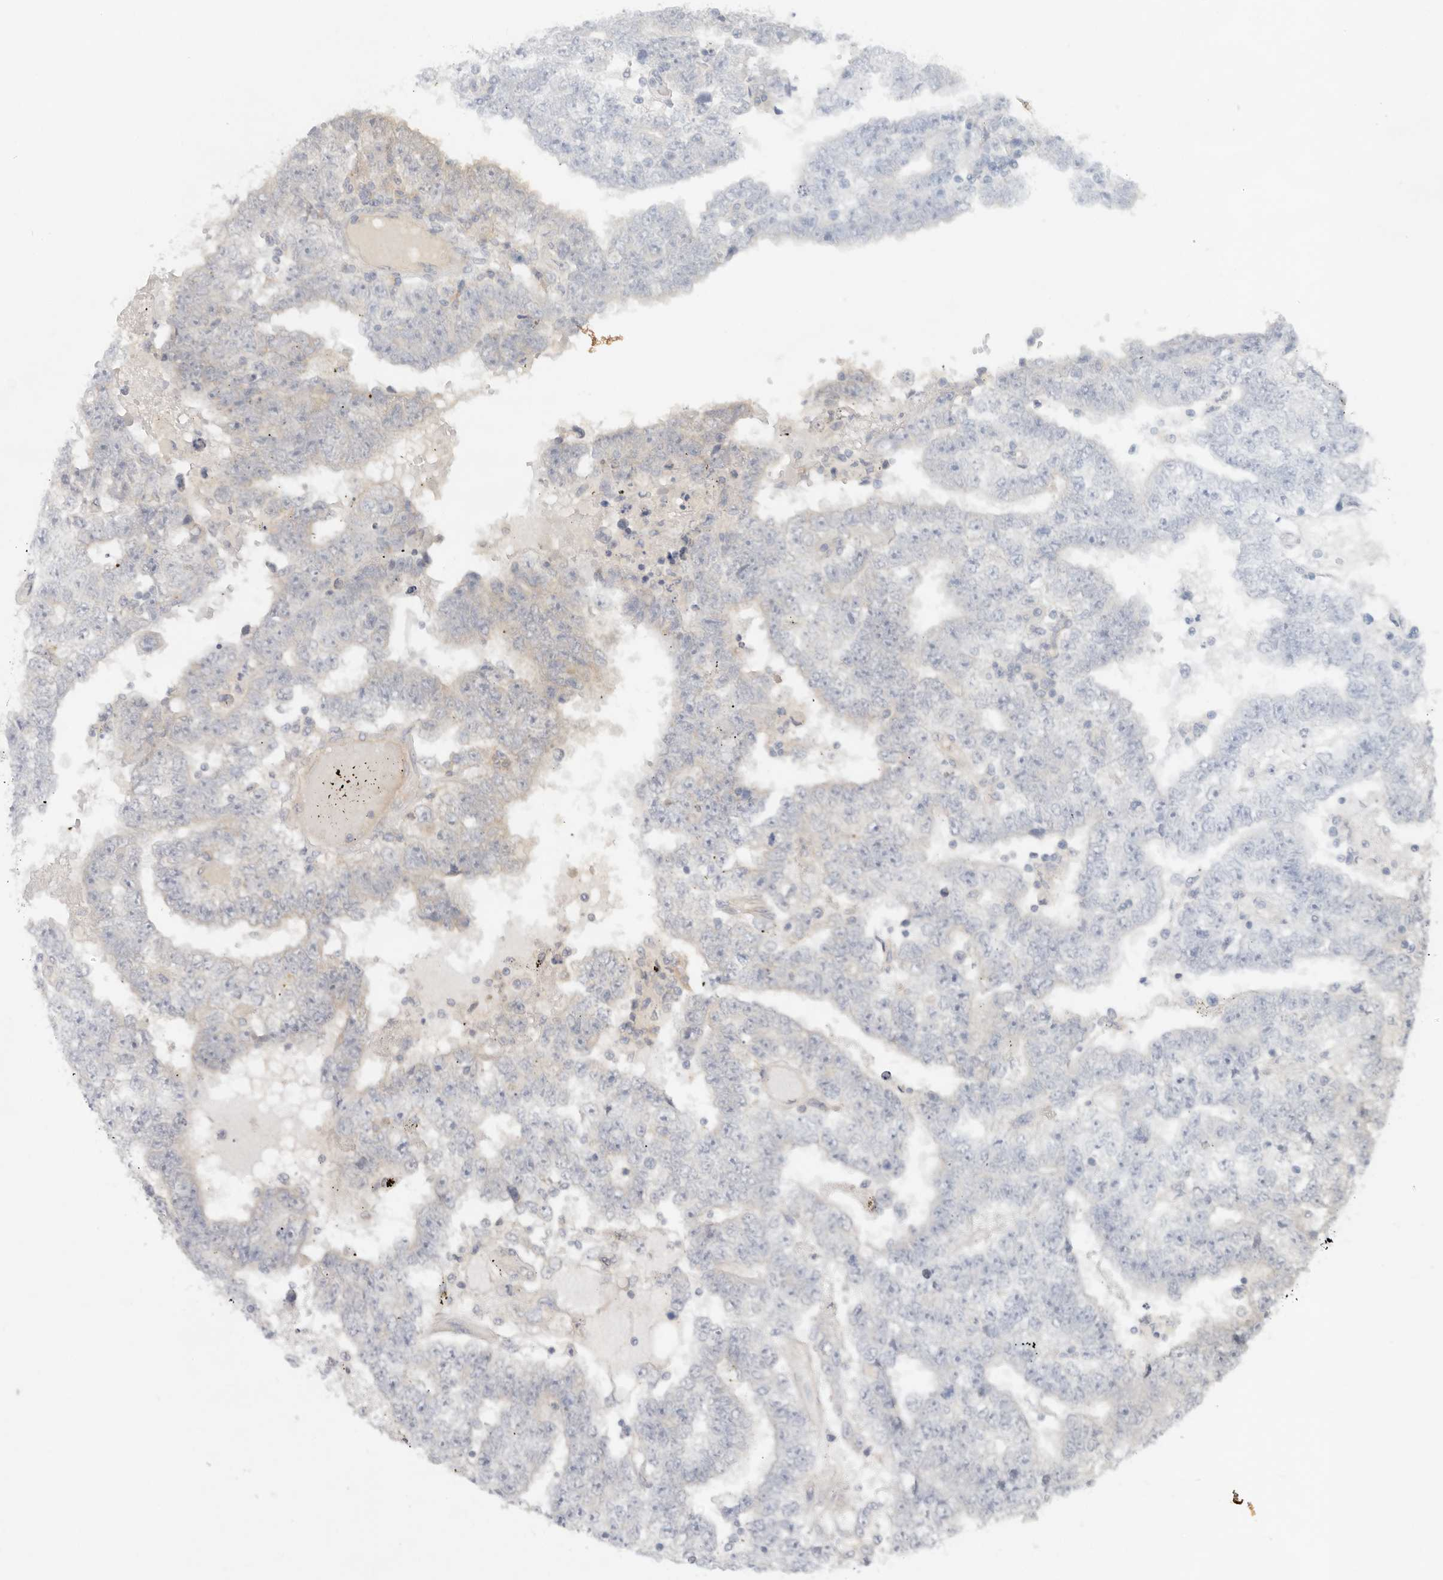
{"staining": {"intensity": "negative", "quantity": "none", "location": "none"}, "tissue": "testis cancer", "cell_type": "Tumor cells", "image_type": "cancer", "snomed": [{"axis": "morphology", "description": "Carcinoma, Embryonal, NOS"}, {"axis": "topography", "description": "Testis"}], "caption": "The image displays no staining of tumor cells in embryonal carcinoma (testis). The staining is performed using DAB (3,3'-diaminobenzidine) brown chromogen with nuclei counter-stained in using hematoxylin.", "gene": "HECTD3", "patient": {"sex": "male", "age": 25}}